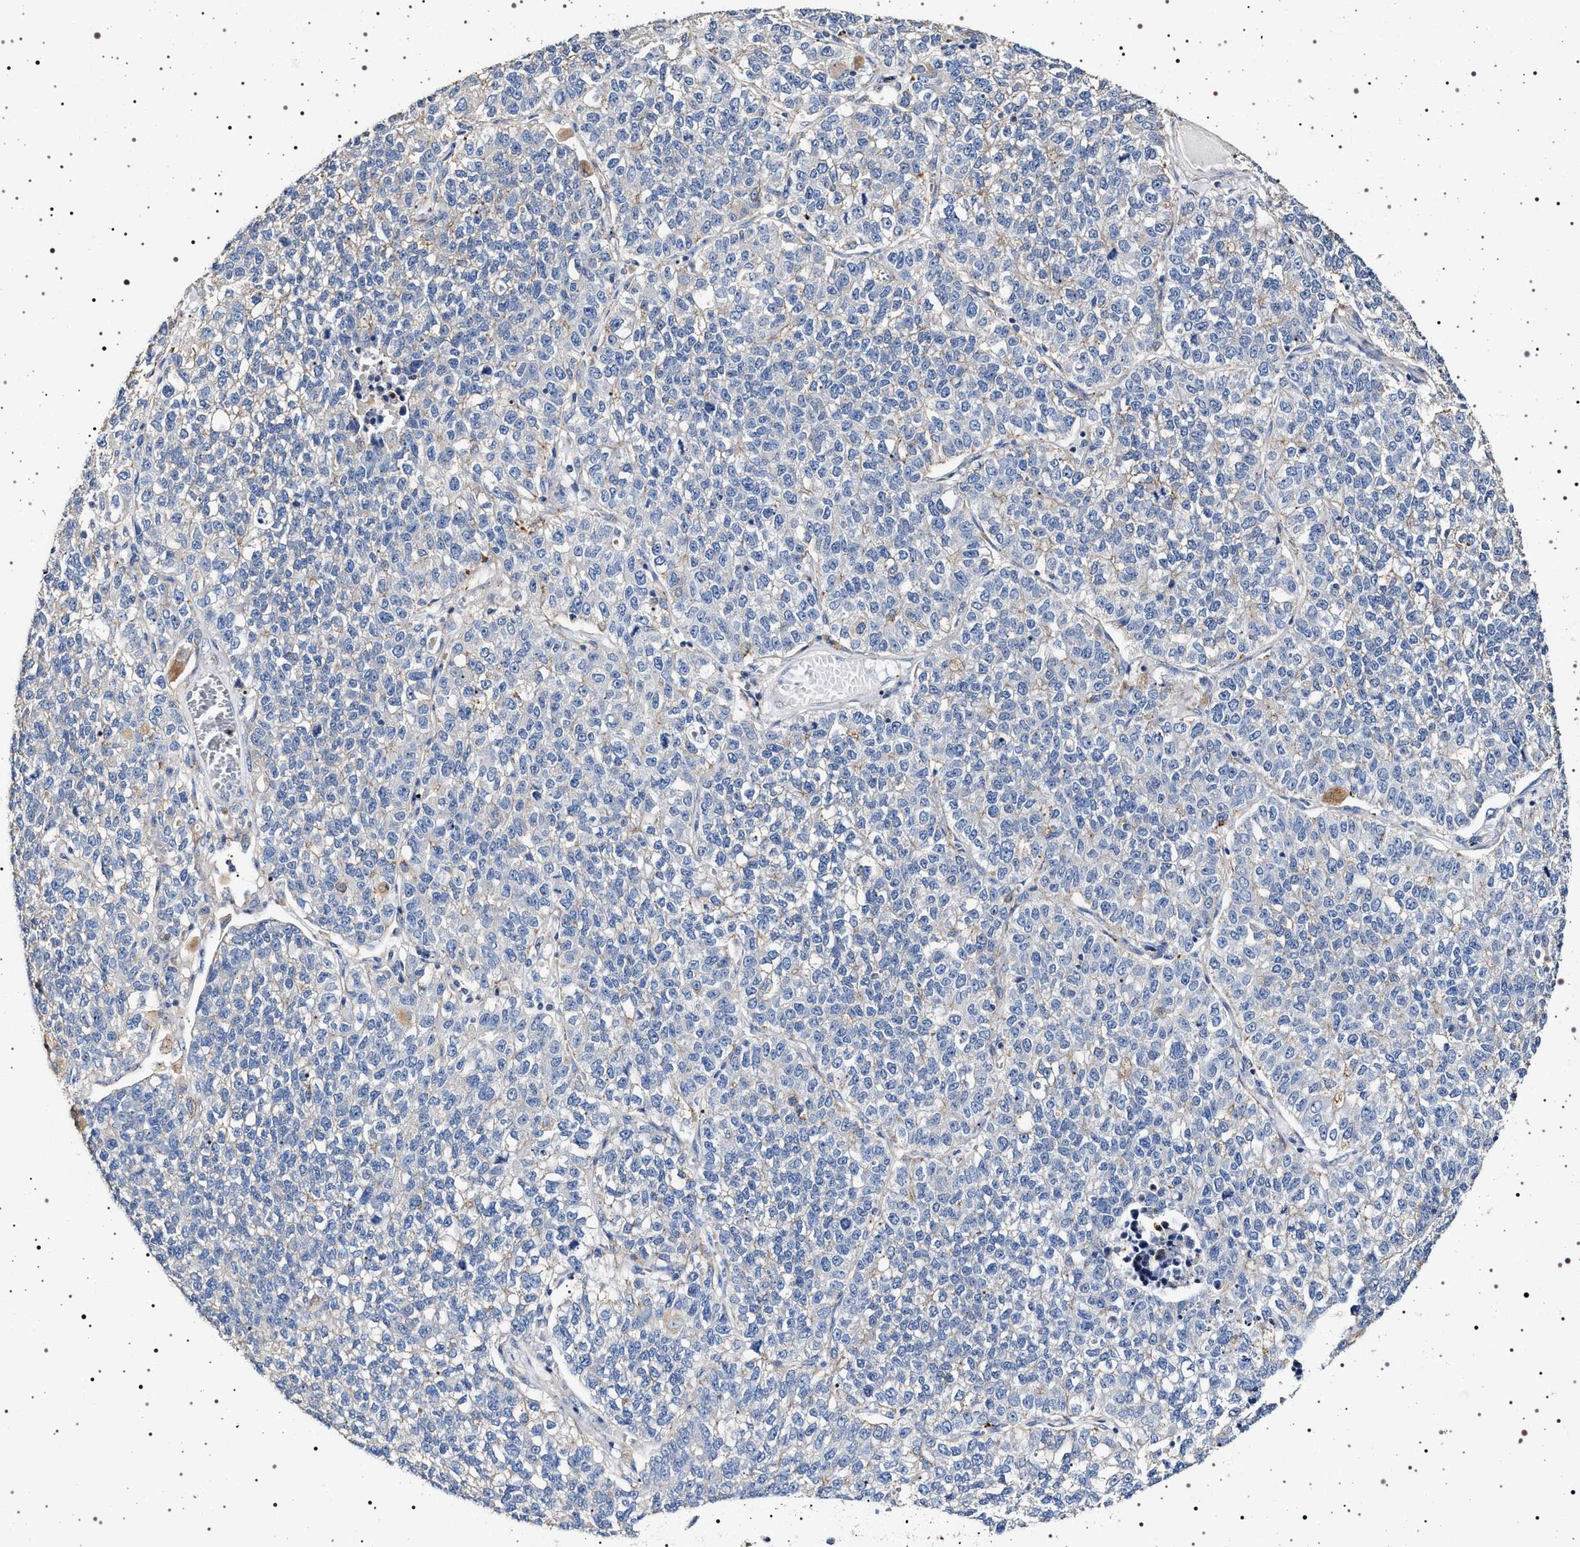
{"staining": {"intensity": "negative", "quantity": "none", "location": "none"}, "tissue": "lung cancer", "cell_type": "Tumor cells", "image_type": "cancer", "snomed": [{"axis": "morphology", "description": "Adenocarcinoma, NOS"}, {"axis": "topography", "description": "Lung"}], "caption": "An immunohistochemistry (IHC) photomicrograph of lung adenocarcinoma is shown. There is no staining in tumor cells of lung adenocarcinoma. (DAB immunohistochemistry (IHC) visualized using brightfield microscopy, high magnification).", "gene": "NAALADL2", "patient": {"sex": "male", "age": 49}}